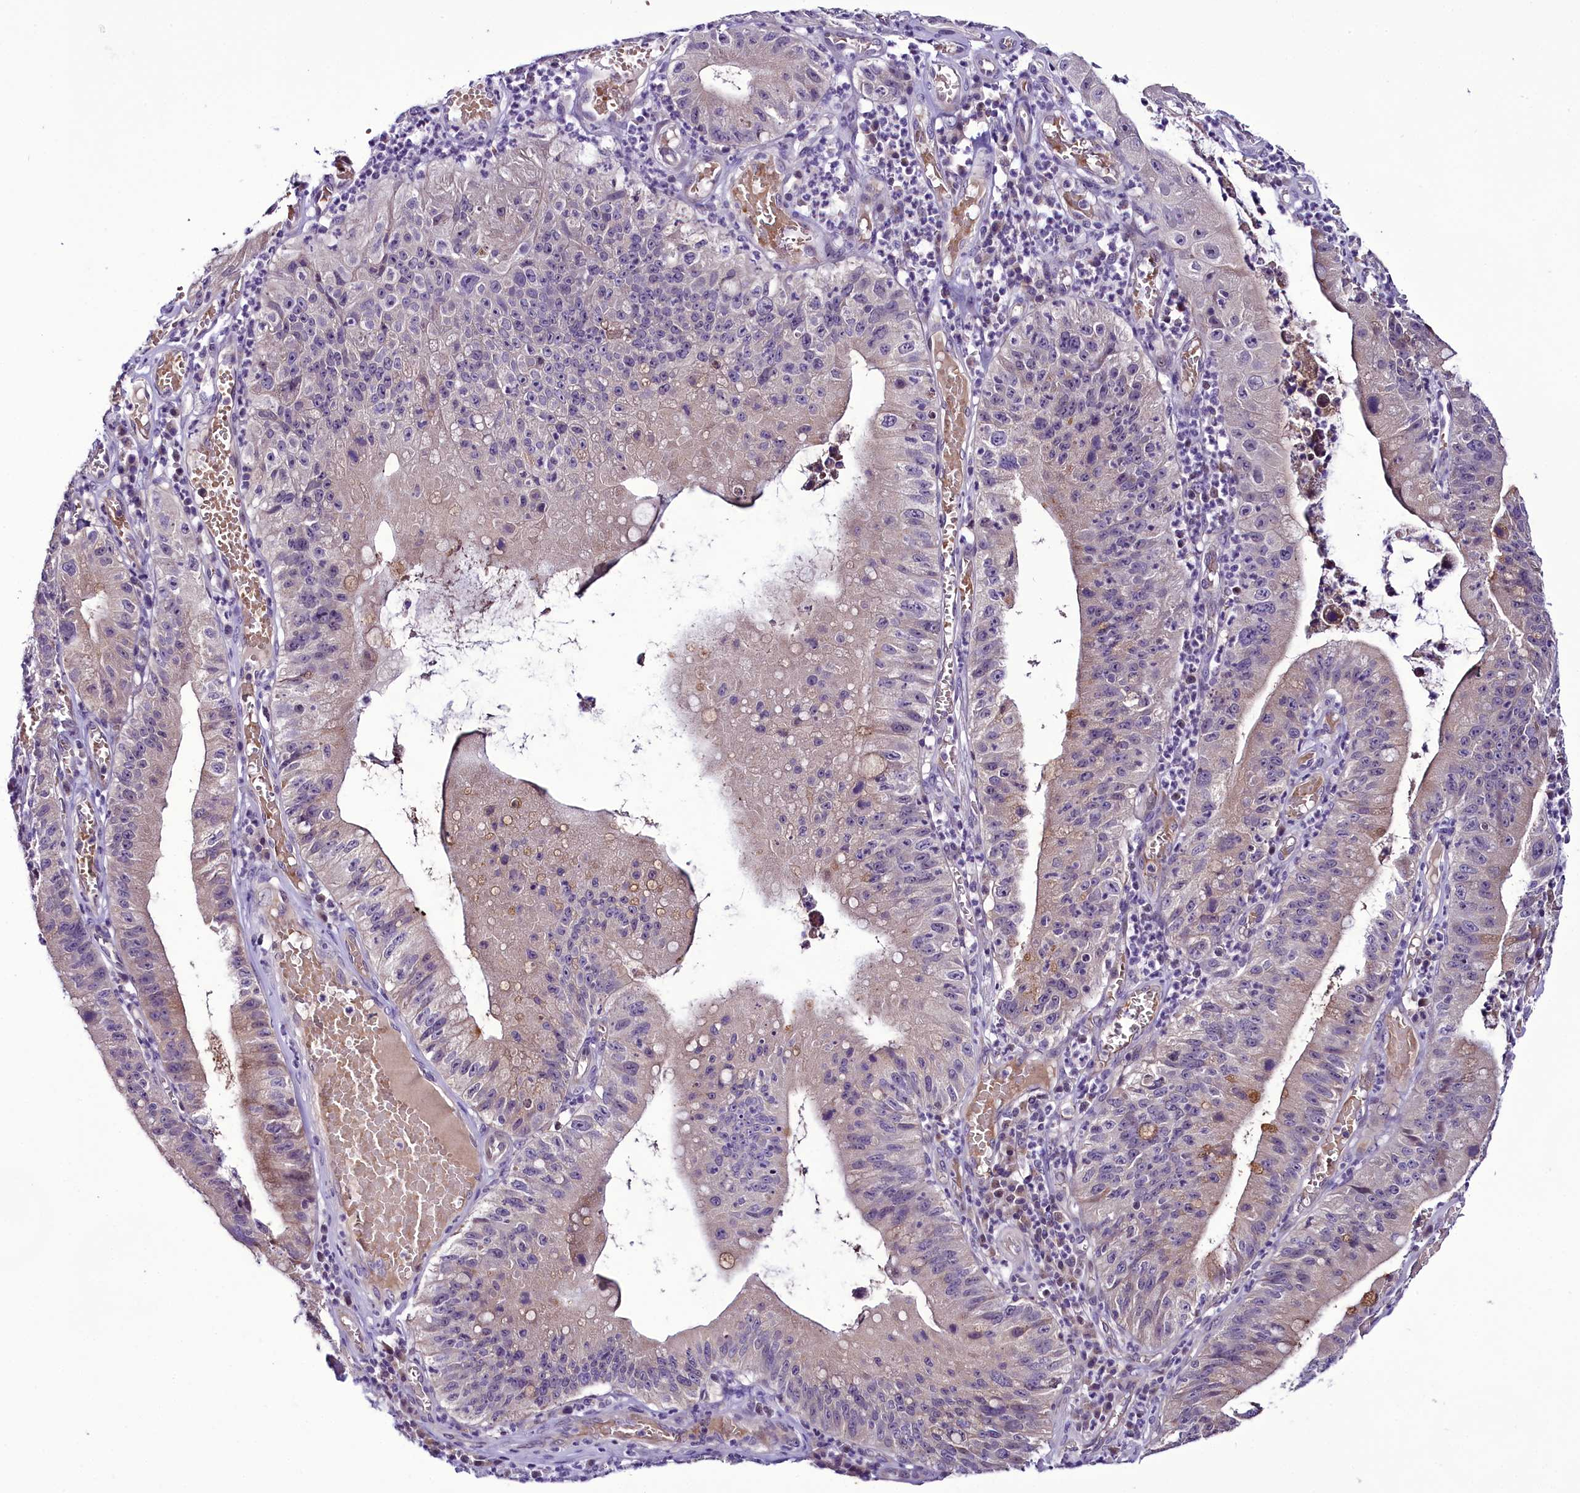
{"staining": {"intensity": "weak", "quantity": "<25%", "location": "cytoplasmic/membranous"}, "tissue": "stomach cancer", "cell_type": "Tumor cells", "image_type": "cancer", "snomed": [{"axis": "morphology", "description": "Adenocarcinoma, NOS"}, {"axis": "topography", "description": "Stomach"}], "caption": "Human stomach cancer stained for a protein using IHC reveals no staining in tumor cells.", "gene": "C9orf40", "patient": {"sex": "male", "age": 59}}